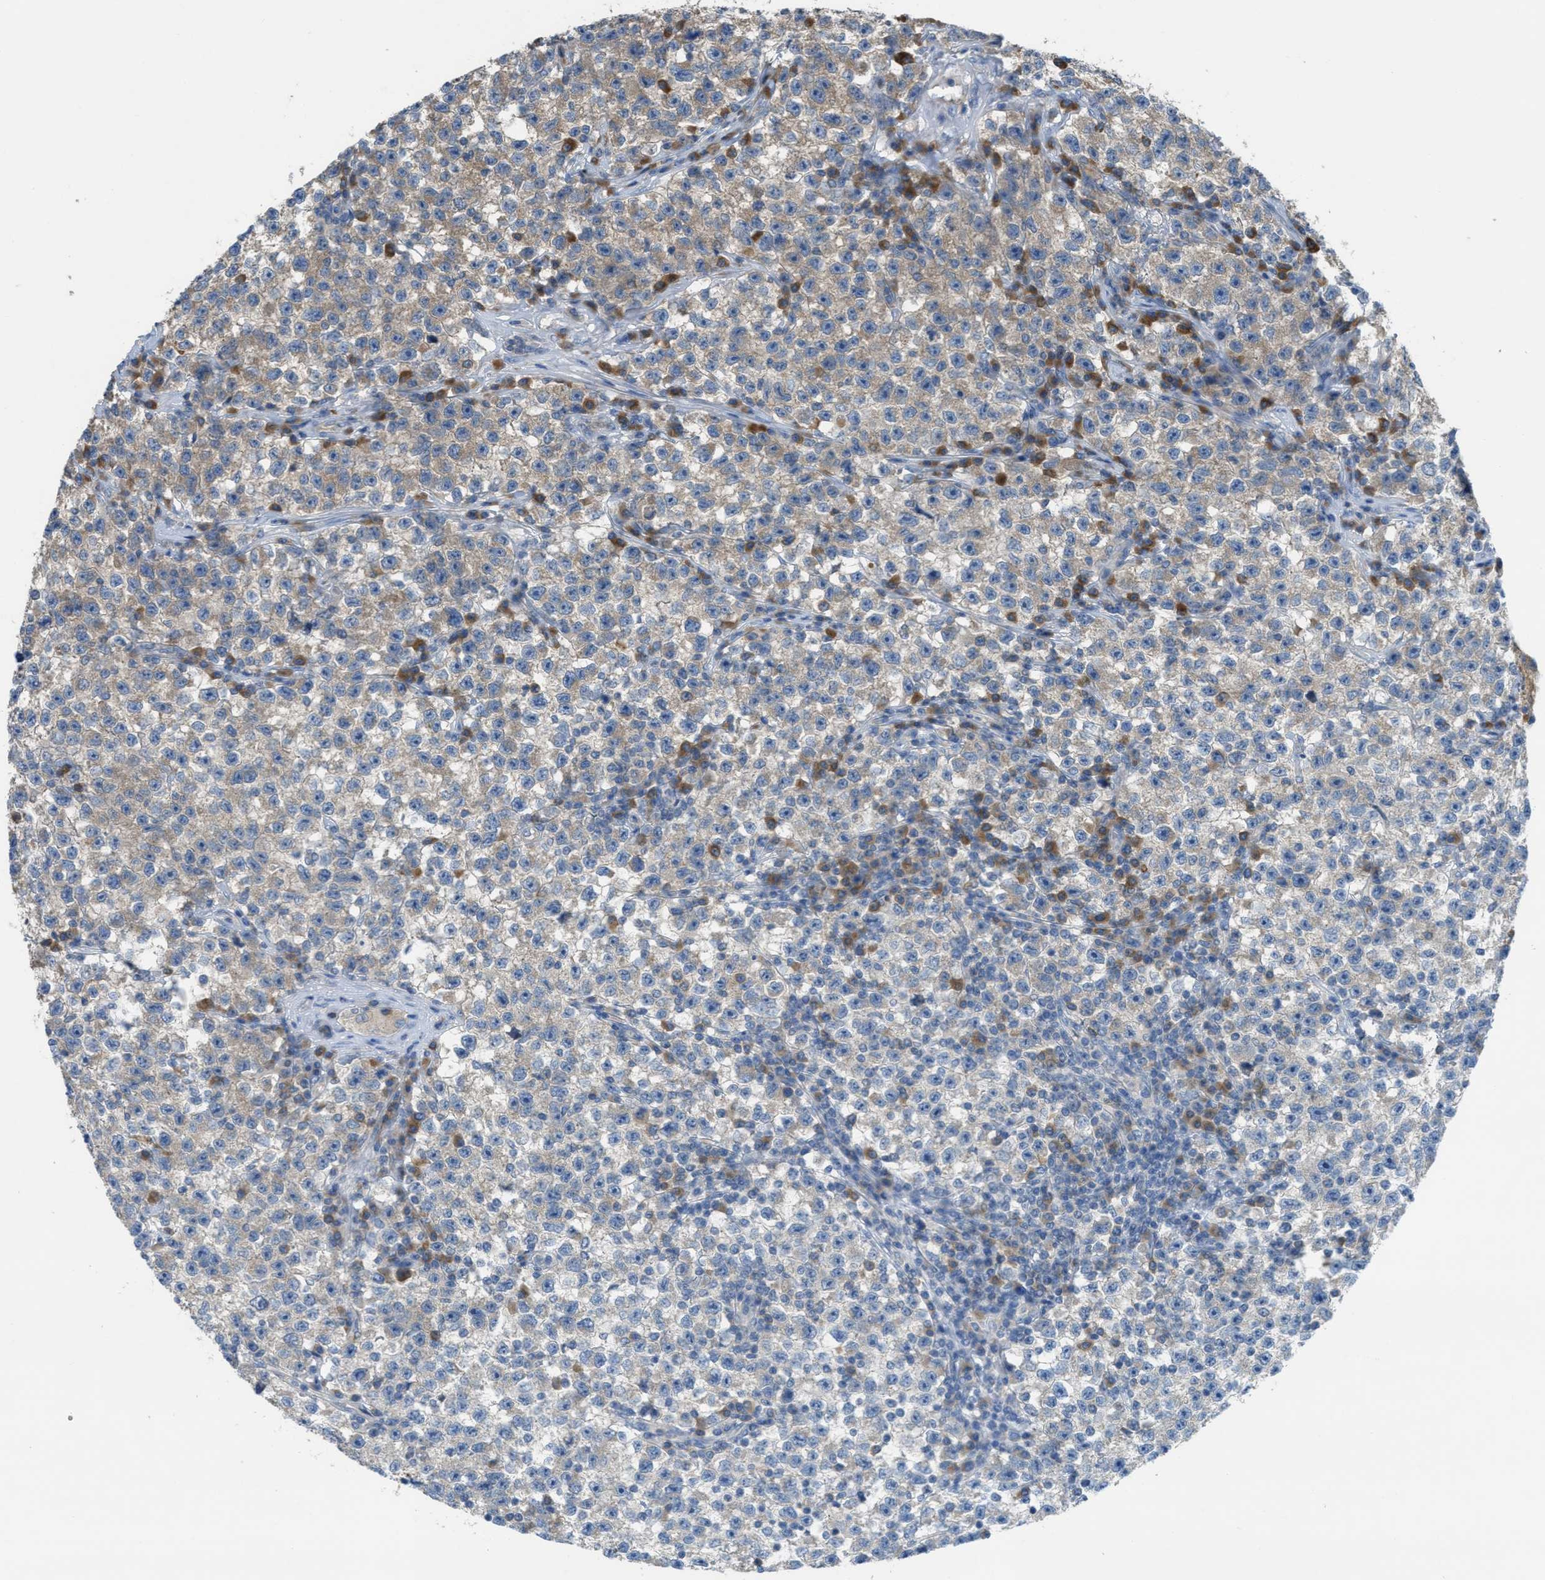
{"staining": {"intensity": "weak", "quantity": "<25%", "location": "cytoplasmic/membranous"}, "tissue": "testis cancer", "cell_type": "Tumor cells", "image_type": "cancer", "snomed": [{"axis": "morphology", "description": "Seminoma, NOS"}, {"axis": "topography", "description": "Testis"}], "caption": "Testis cancer was stained to show a protein in brown. There is no significant staining in tumor cells.", "gene": "UBA5", "patient": {"sex": "male", "age": 22}}